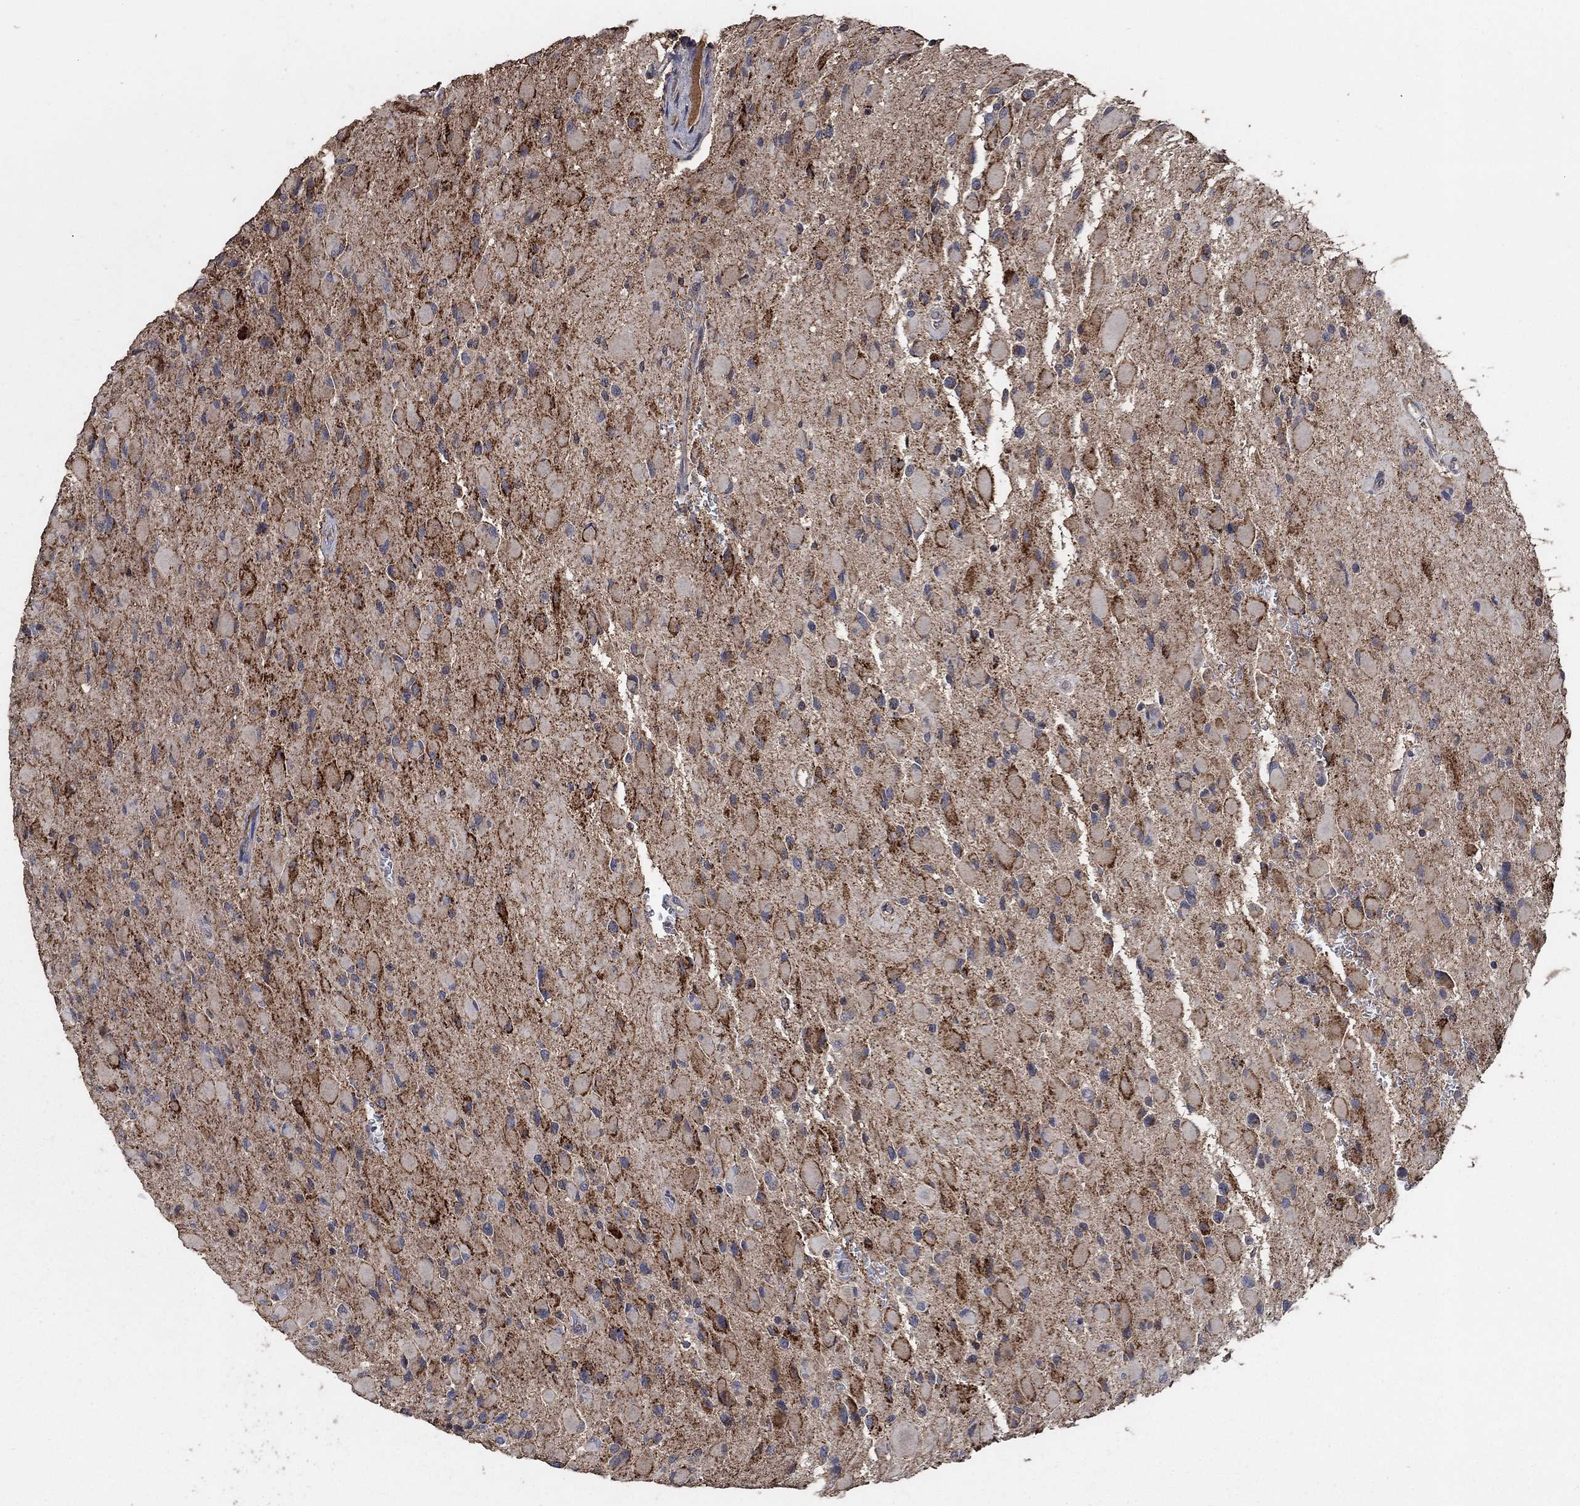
{"staining": {"intensity": "strong", "quantity": "25%-75%", "location": "cytoplasmic/membranous"}, "tissue": "glioma", "cell_type": "Tumor cells", "image_type": "cancer", "snomed": [{"axis": "morphology", "description": "Glioma, malignant, High grade"}, {"axis": "topography", "description": "Cerebral cortex"}], "caption": "The photomicrograph shows a brown stain indicating the presence of a protein in the cytoplasmic/membranous of tumor cells in glioma.", "gene": "MRPS24", "patient": {"sex": "female", "age": 36}}